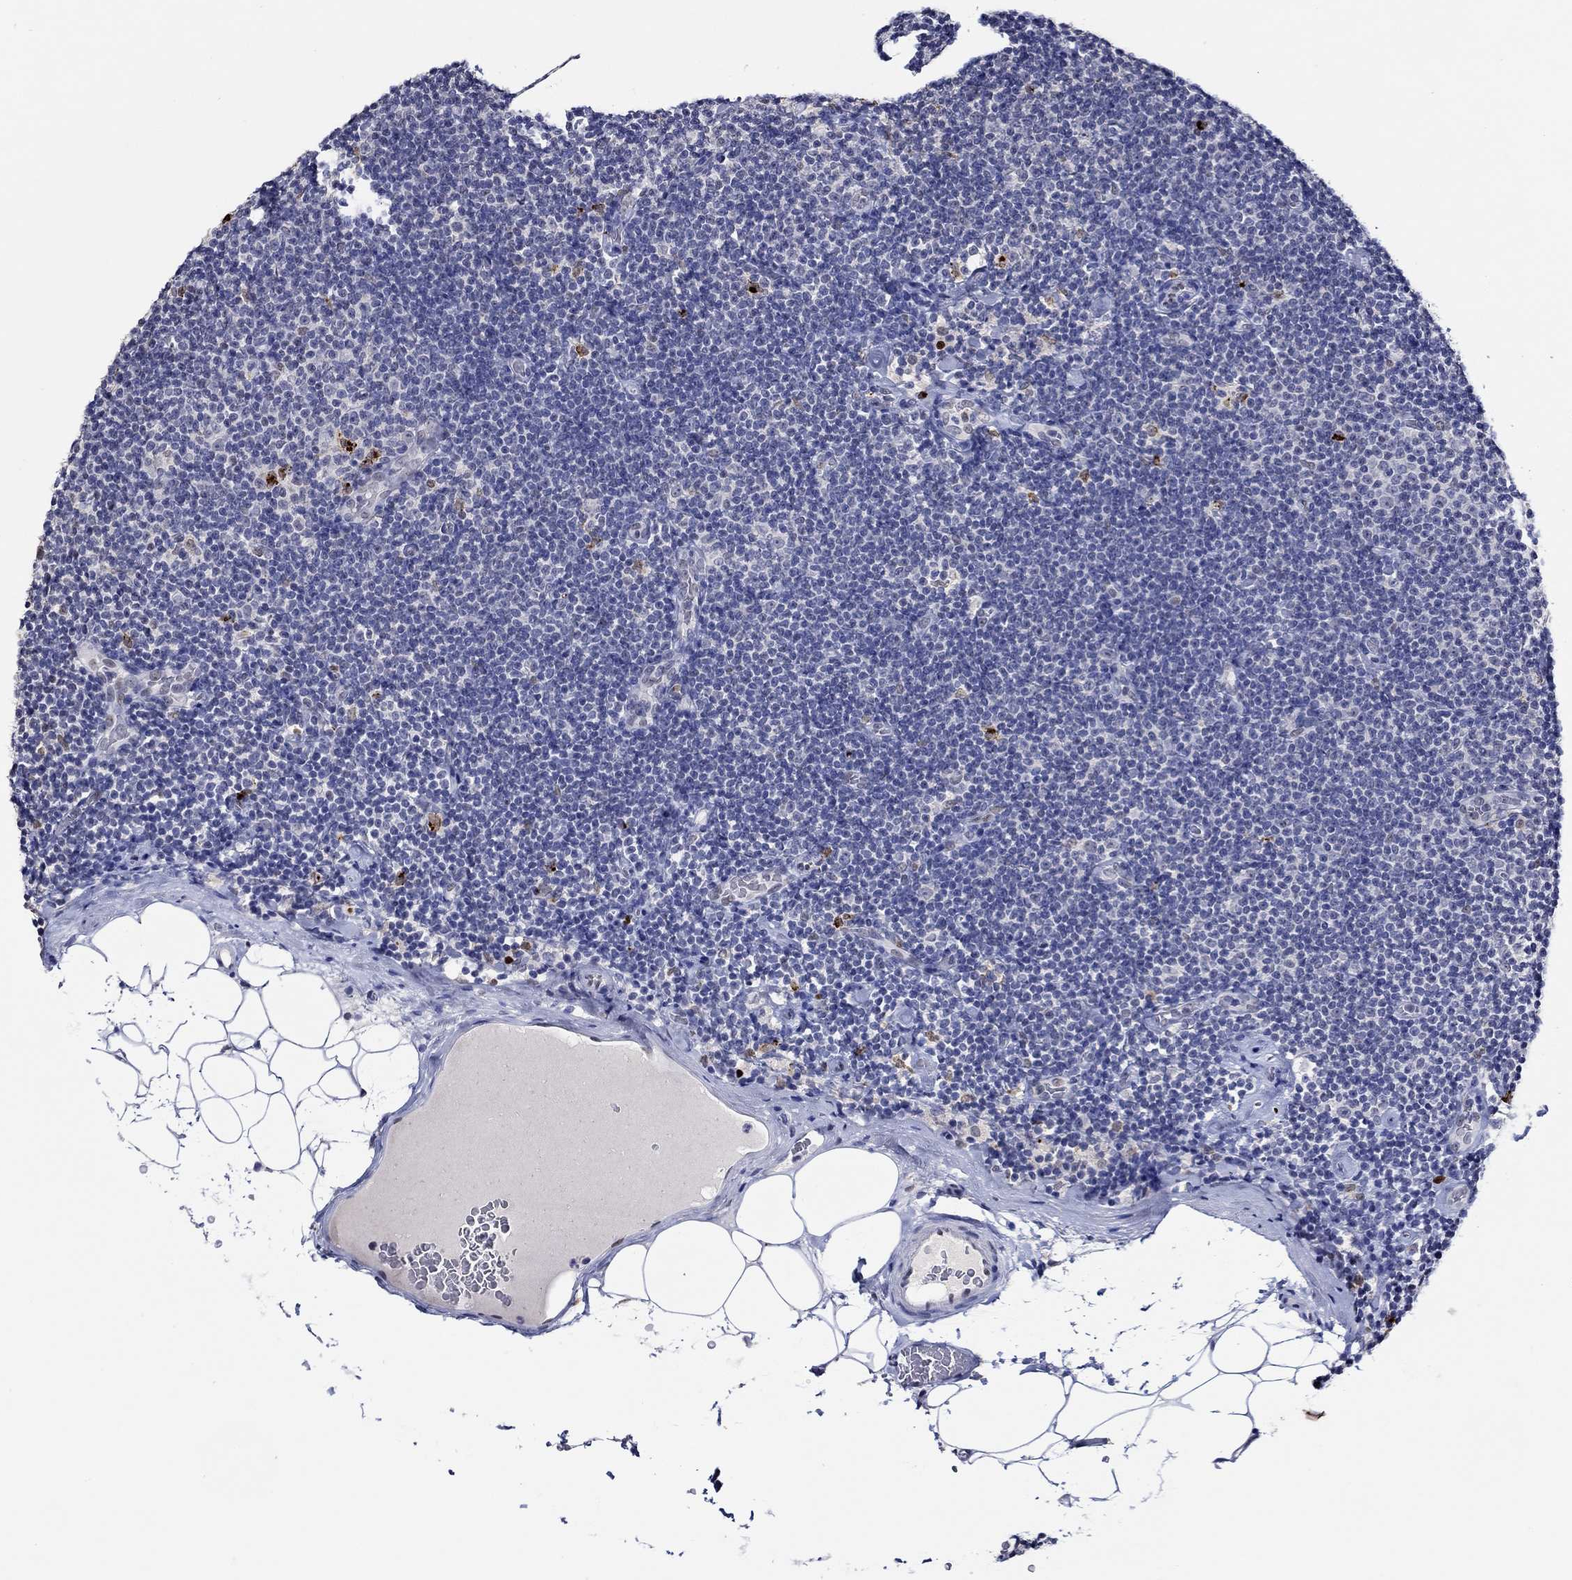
{"staining": {"intensity": "negative", "quantity": "none", "location": "none"}, "tissue": "lymphoma", "cell_type": "Tumor cells", "image_type": "cancer", "snomed": [{"axis": "morphology", "description": "Malignant lymphoma, non-Hodgkin's type, Low grade"}, {"axis": "topography", "description": "Lymph node"}], "caption": "Immunohistochemical staining of human lymphoma reveals no significant expression in tumor cells.", "gene": "GATA2", "patient": {"sex": "male", "age": 81}}